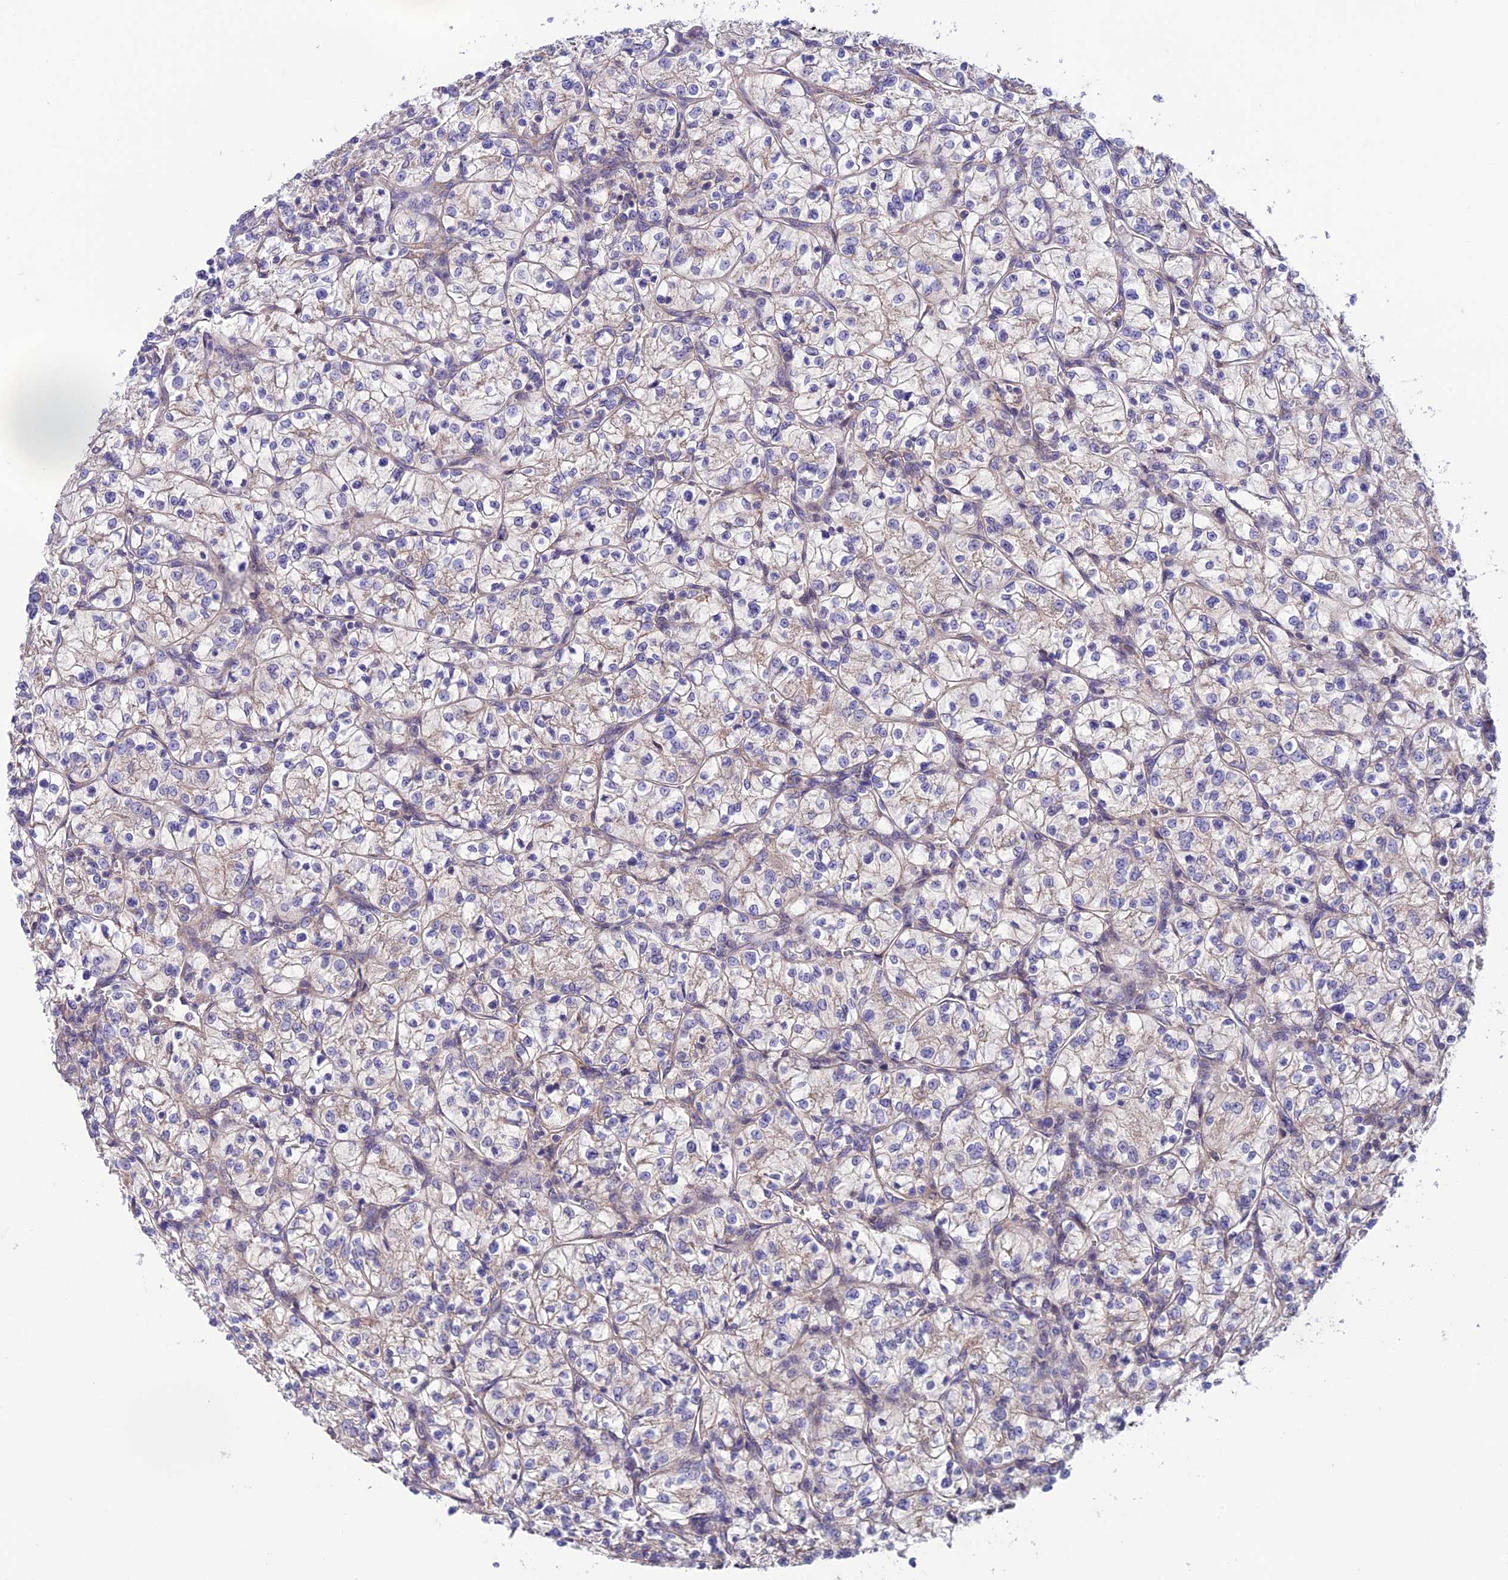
{"staining": {"intensity": "negative", "quantity": "none", "location": "none"}, "tissue": "renal cancer", "cell_type": "Tumor cells", "image_type": "cancer", "snomed": [{"axis": "morphology", "description": "Adenocarcinoma, NOS"}, {"axis": "topography", "description": "Kidney"}], "caption": "The immunohistochemistry photomicrograph has no significant staining in tumor cells of adenocarcinoma (renal) tissue.", "gene": "BRME1", "patient": {"sex": "female", "age": 64}}